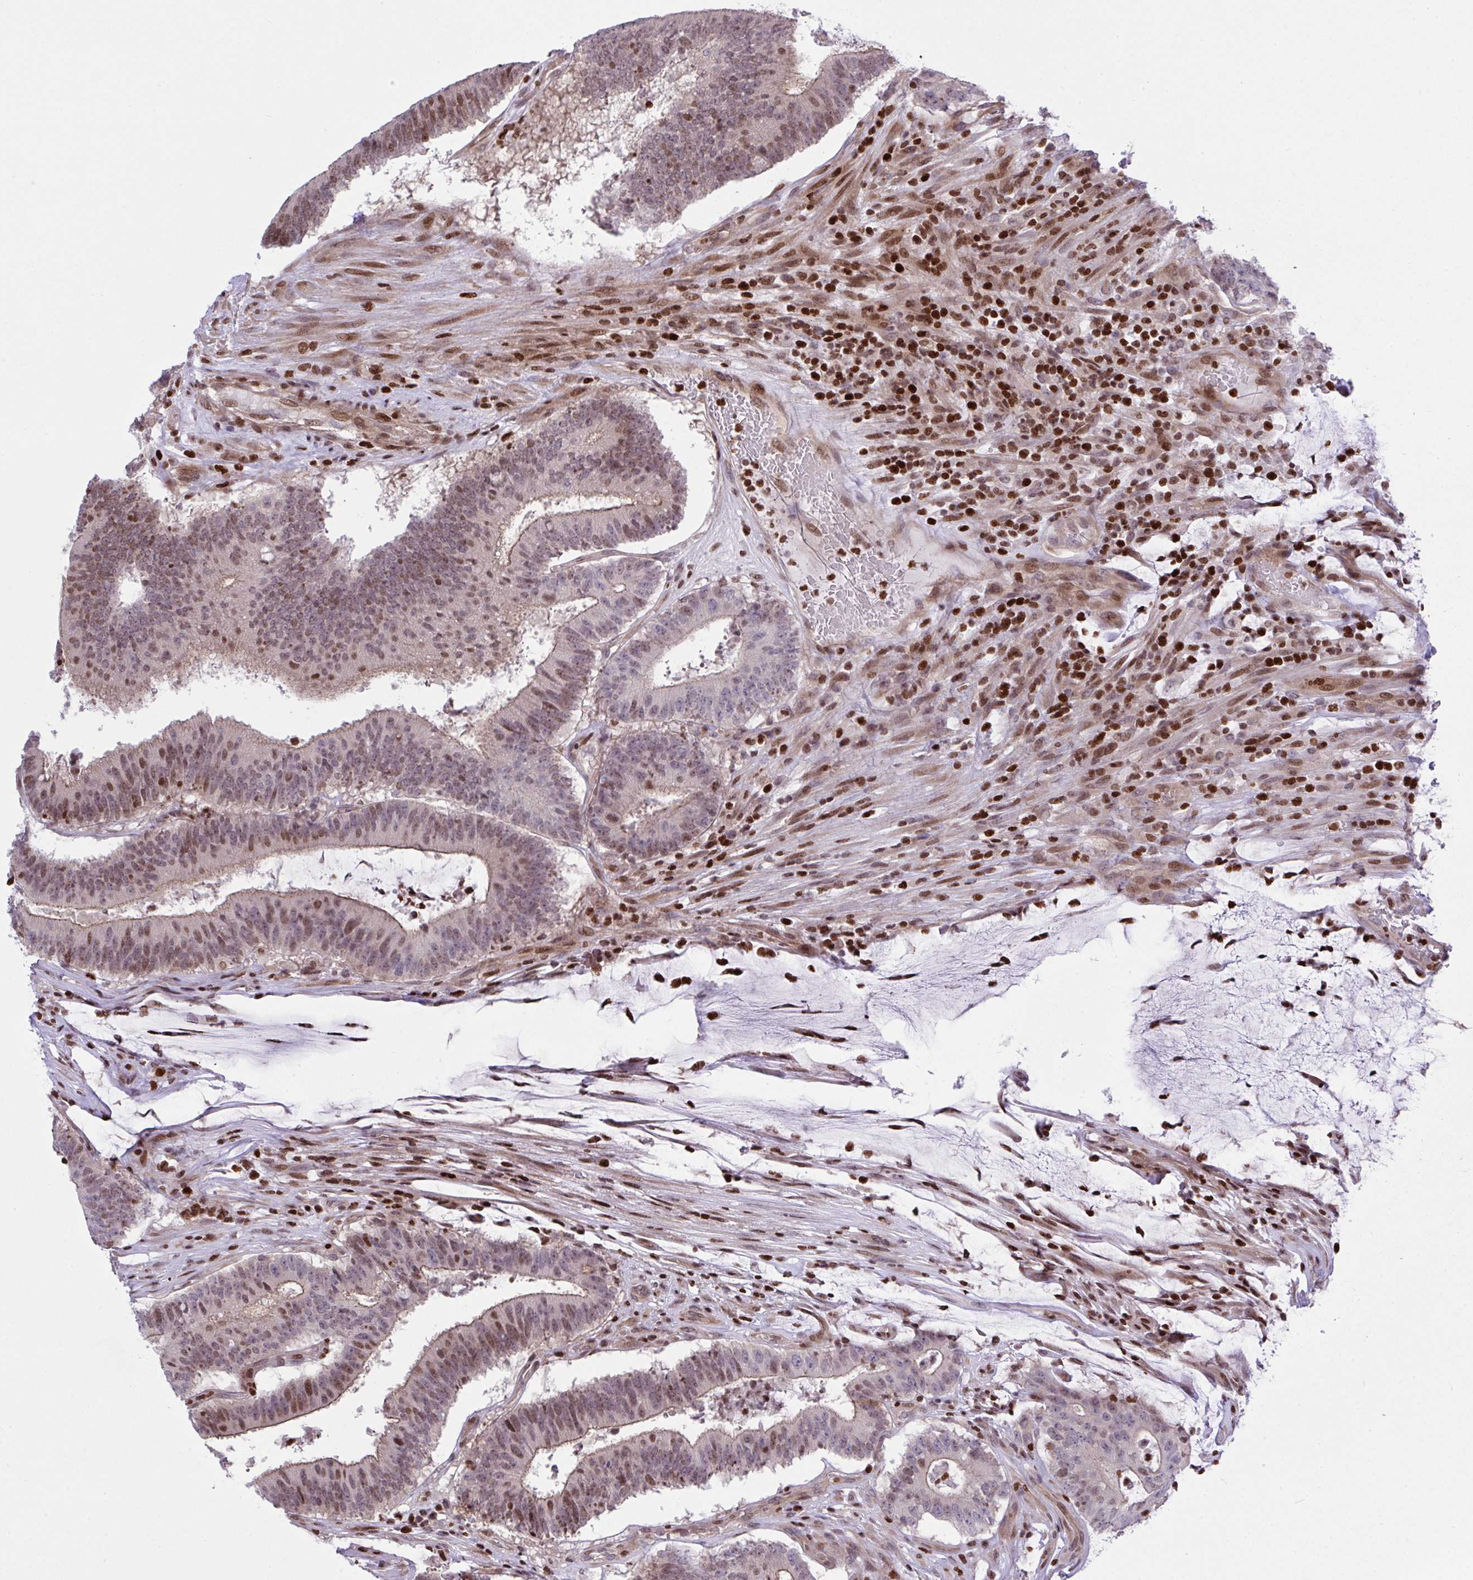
{"staining": {"intensity": "moderate", "quantity": "25%-75%", "location": "nuclear"}, "tissue": "colorectal cancer", "cell_type": "Tumor cells", "image_type": "cancer", "snomed": [{"axis": "morphology", "description": "Adenocarcinoma, NOS"}, {"axis": "topography", "description": "Colon"}], "caption": "Adenocarcinoma (colorectal) stained for a protein (brown) displays moderate nuclear positive expression in approximately 25%-75% of tumor cells.", "gene": "RAPGEF5", "patient": {"sex": "female", "age": 43}}